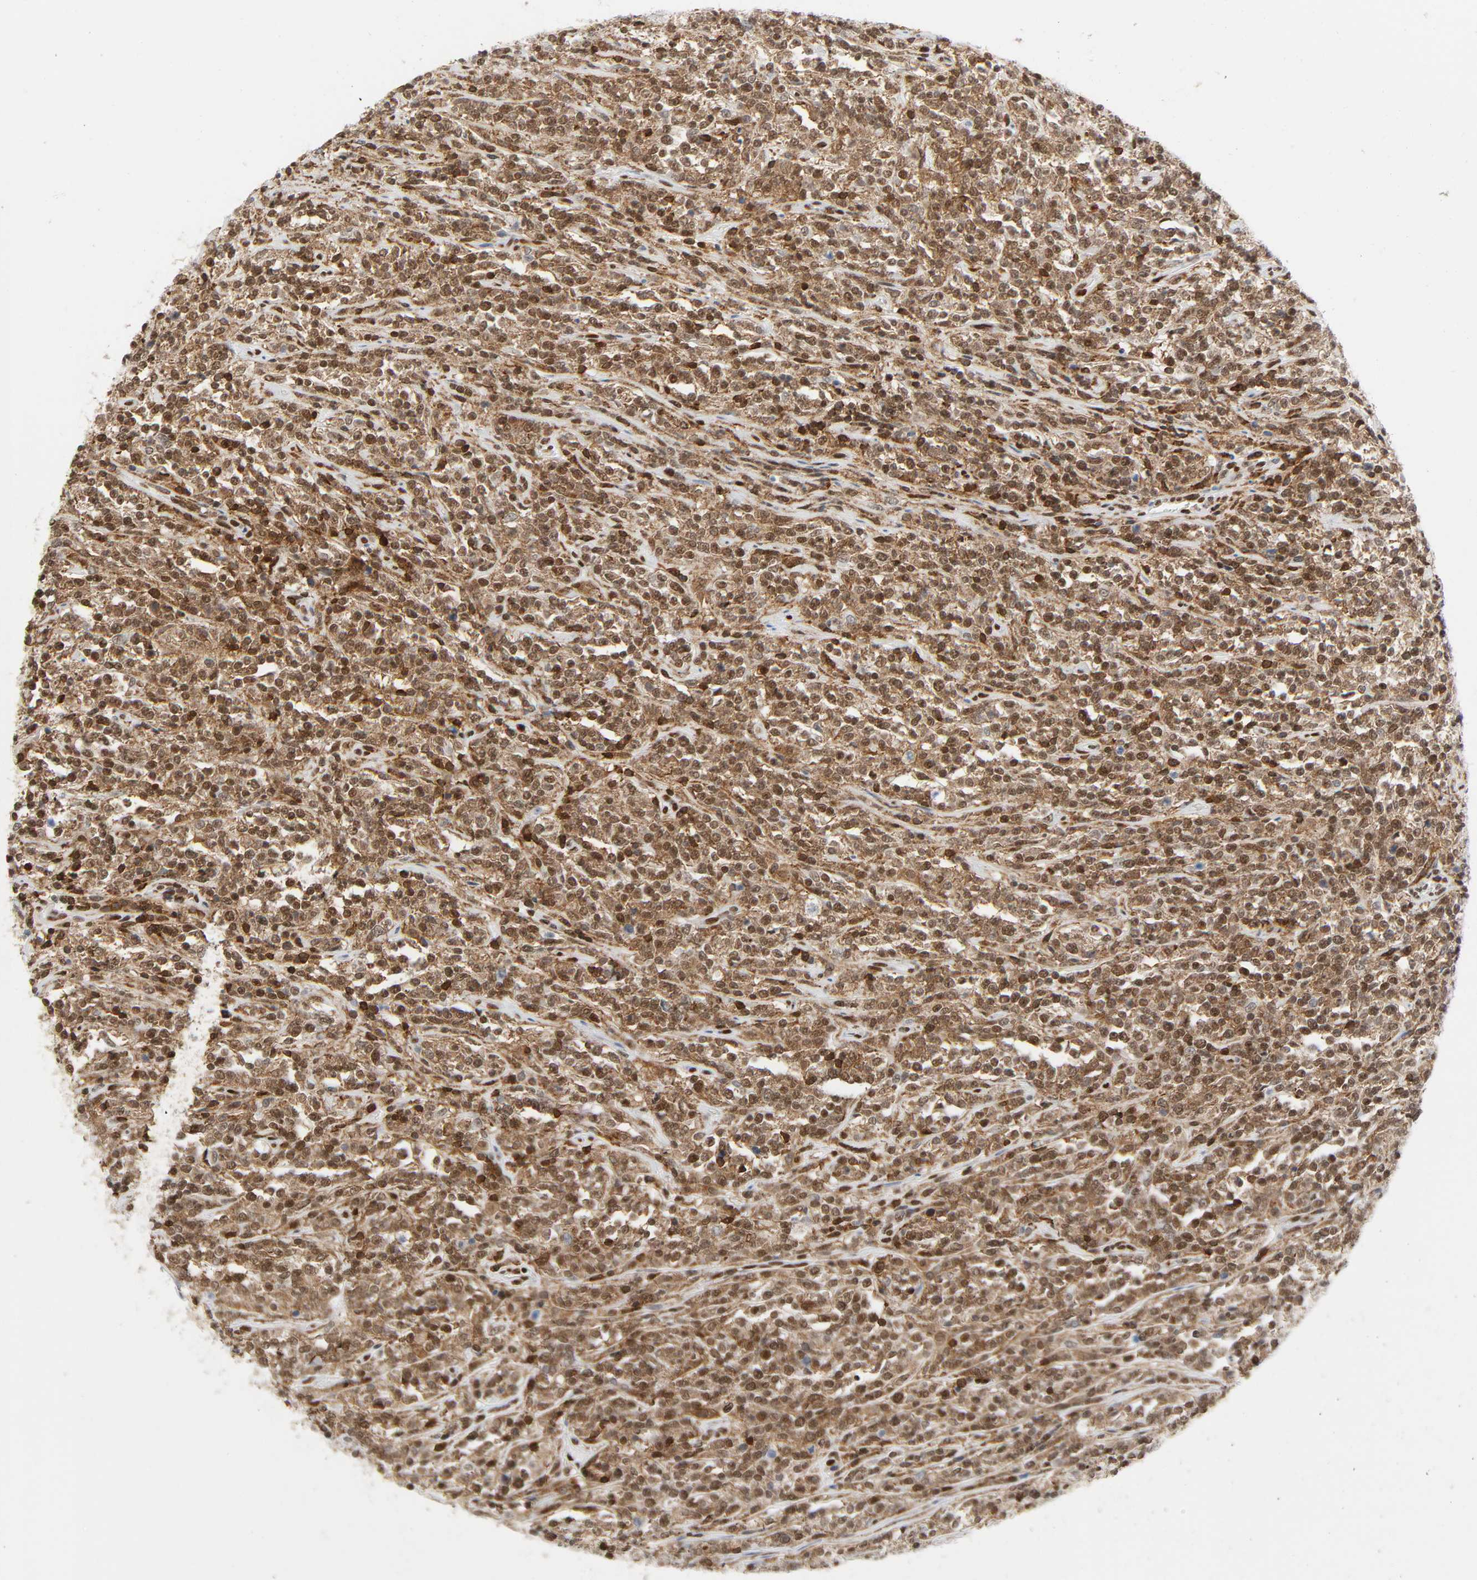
{"staining": {"intensity": "moderate", "quantity": ">75%", "location": "cytoplasmic/membranous,nuclear"}, "tissue": "lymphoma", "cell_type": "Tumor cells", "image_type": "cancer", "snomed": [{"axis": "morphology", "description": "Malignant lymphoma, non-Hodgkin's type, High grade"}, {"axis": "topography", "description": "Soft tissue"}], "caption": "Immunohistochemistry (IHC) staining of lymphoma, which displays medium levels of moderate cytoplasmic/membranous and nuclear staining in approximately >75% of tumor cells indicating moderate cytoplasmic/membranous and nuclear protein staining. The staining was performed using DAB (3,3'-diaminobenzidine) (brown) for protein detection and nuclei were counterstained in hematoxylin (blue).", "gene": "WAS", "patient": {"sex": "male", "age": 18}}